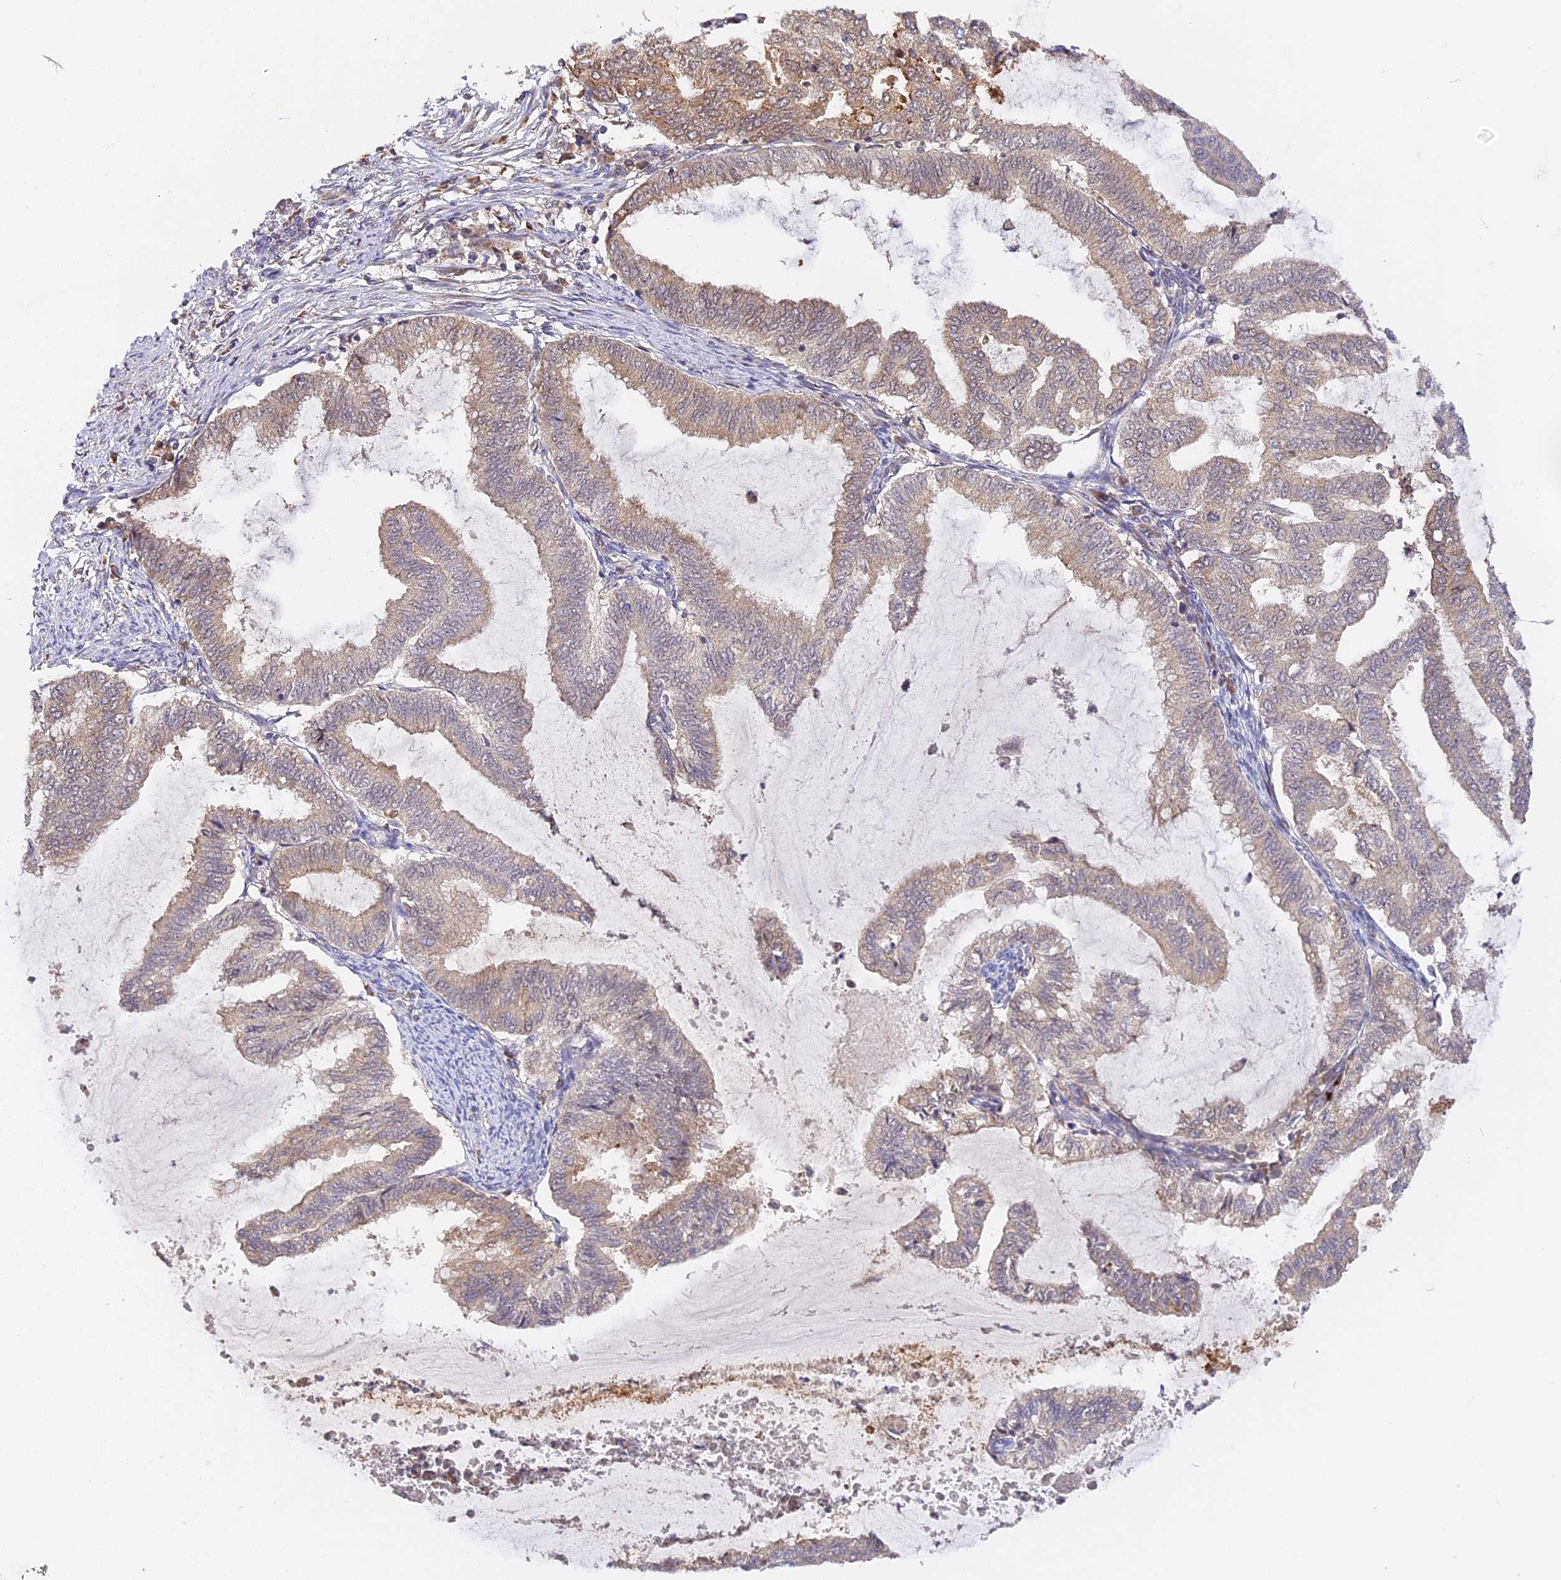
{"staining": {"intensity": "weak", "quantity": "25%-75%", "location": "cytoplasmic/membranous"}, "tissue": "endometrial cancer", "cell_type": "Tumor cells", "image_type": "cancer", "snomed": [{"axis": "morphology", "description": "Adenocarcinoma, NOS"}, {"axis": "topography", "description": "Endometrium"}], "caption": "Protein expression analysis of endometrial cancer shows weak cytoplasmic/membranous positivity in about 25%-75% of tumor cells. Nuclei are stained in blue.", "gene": "IMPACT", "patient": {"sex": "female", "age": 79}}